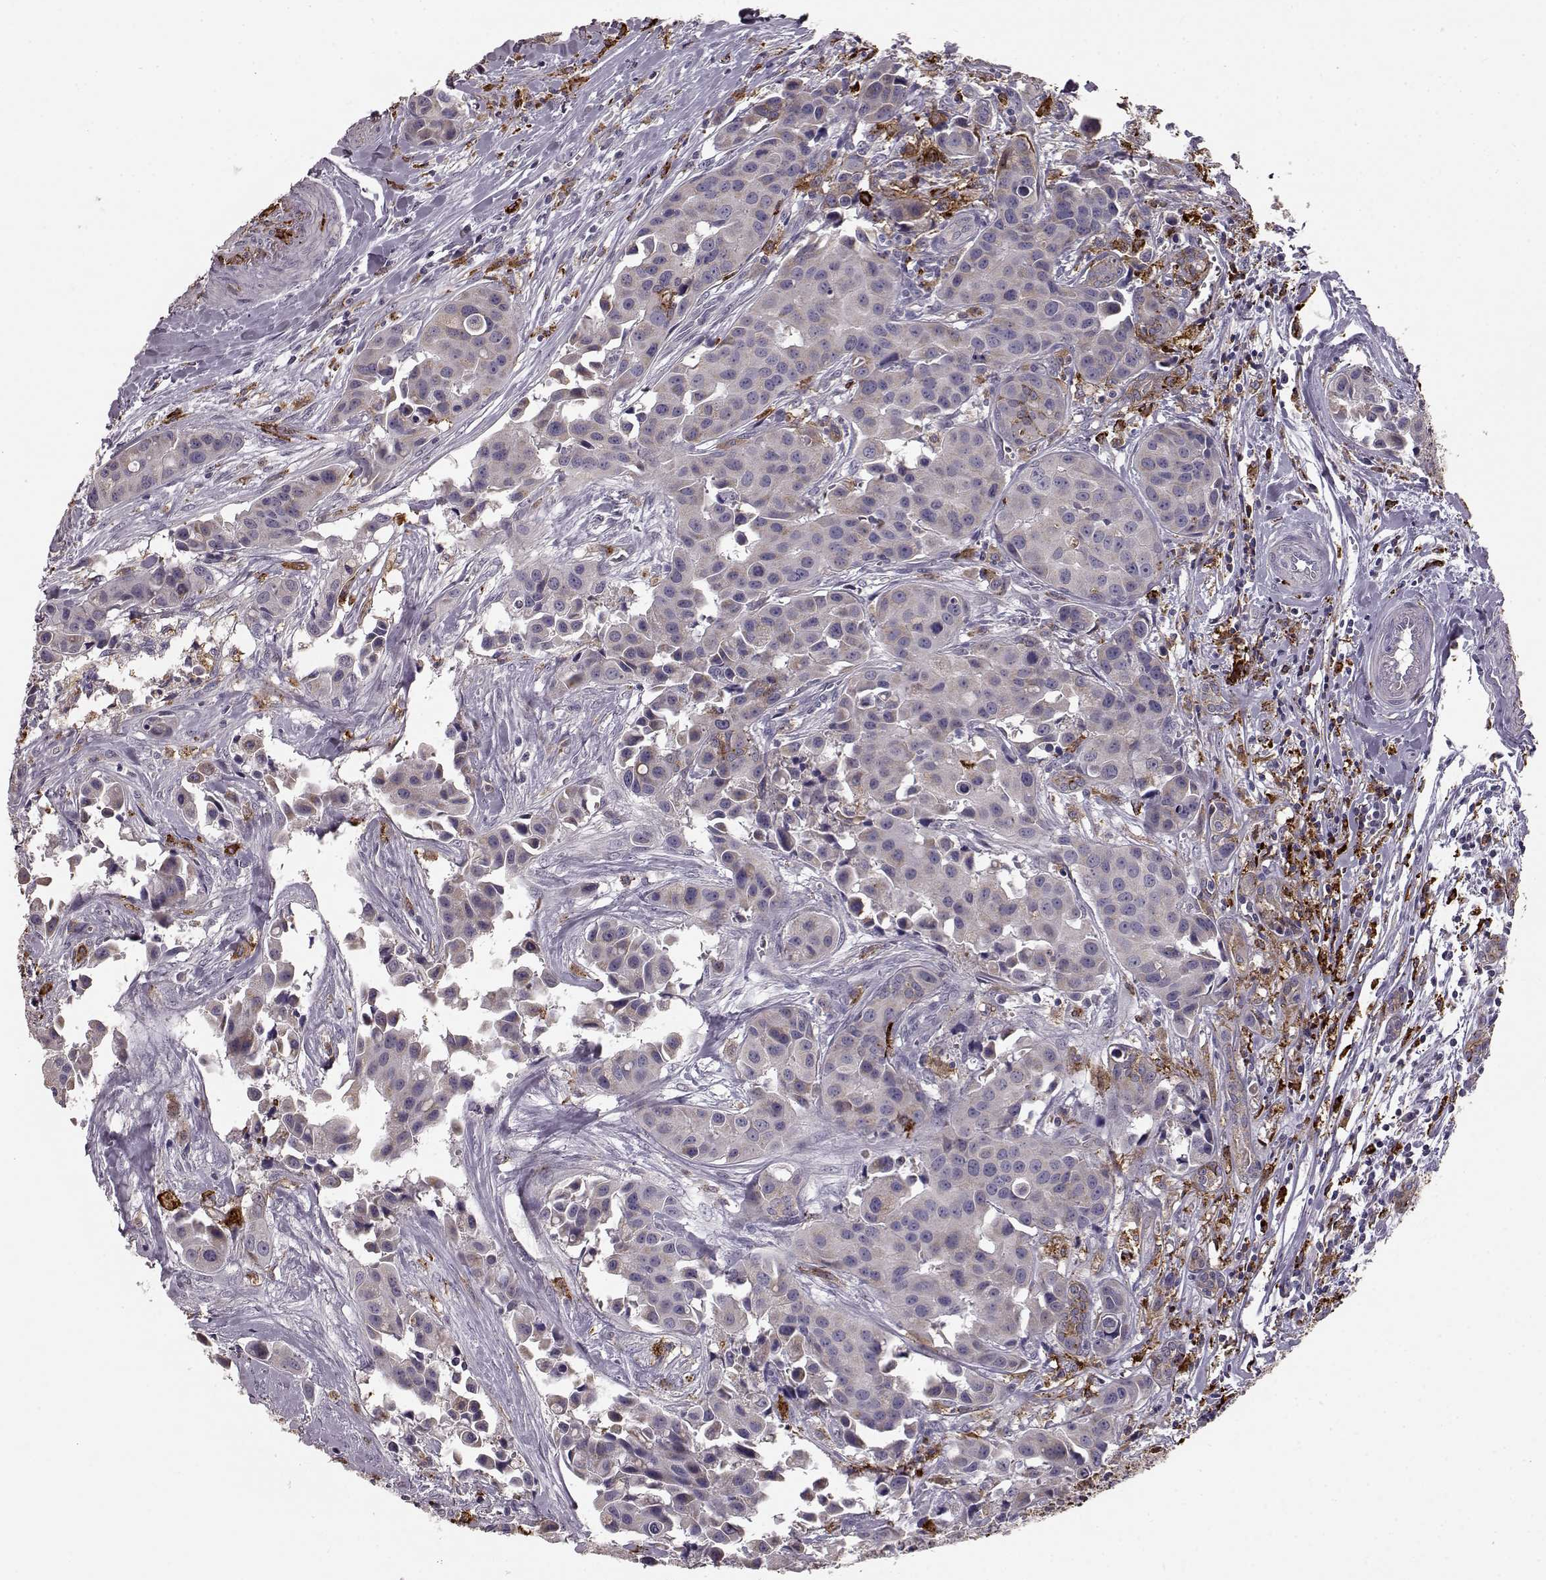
{"staining": {"intensity": "negative", "quantity": "none", "location": "none"}, "tissue": "head and neck cancer", "cell_type": "Tumor cells", "image_type": "cancer", "snomed": [{"axis": "morphology", "description": "Adenocarcinoma, NOS"}, {"axis": "topography", "description": "Head-Neck"}], "caption": "DAB (3,3'-diaminobenzidine) immunohistochemical staining of adenocarcinoma (head and neck) demonstrates no significant staining in tumor cells.", "gene": "CCNF", "patient": {"sex": "male", "age": 76}}